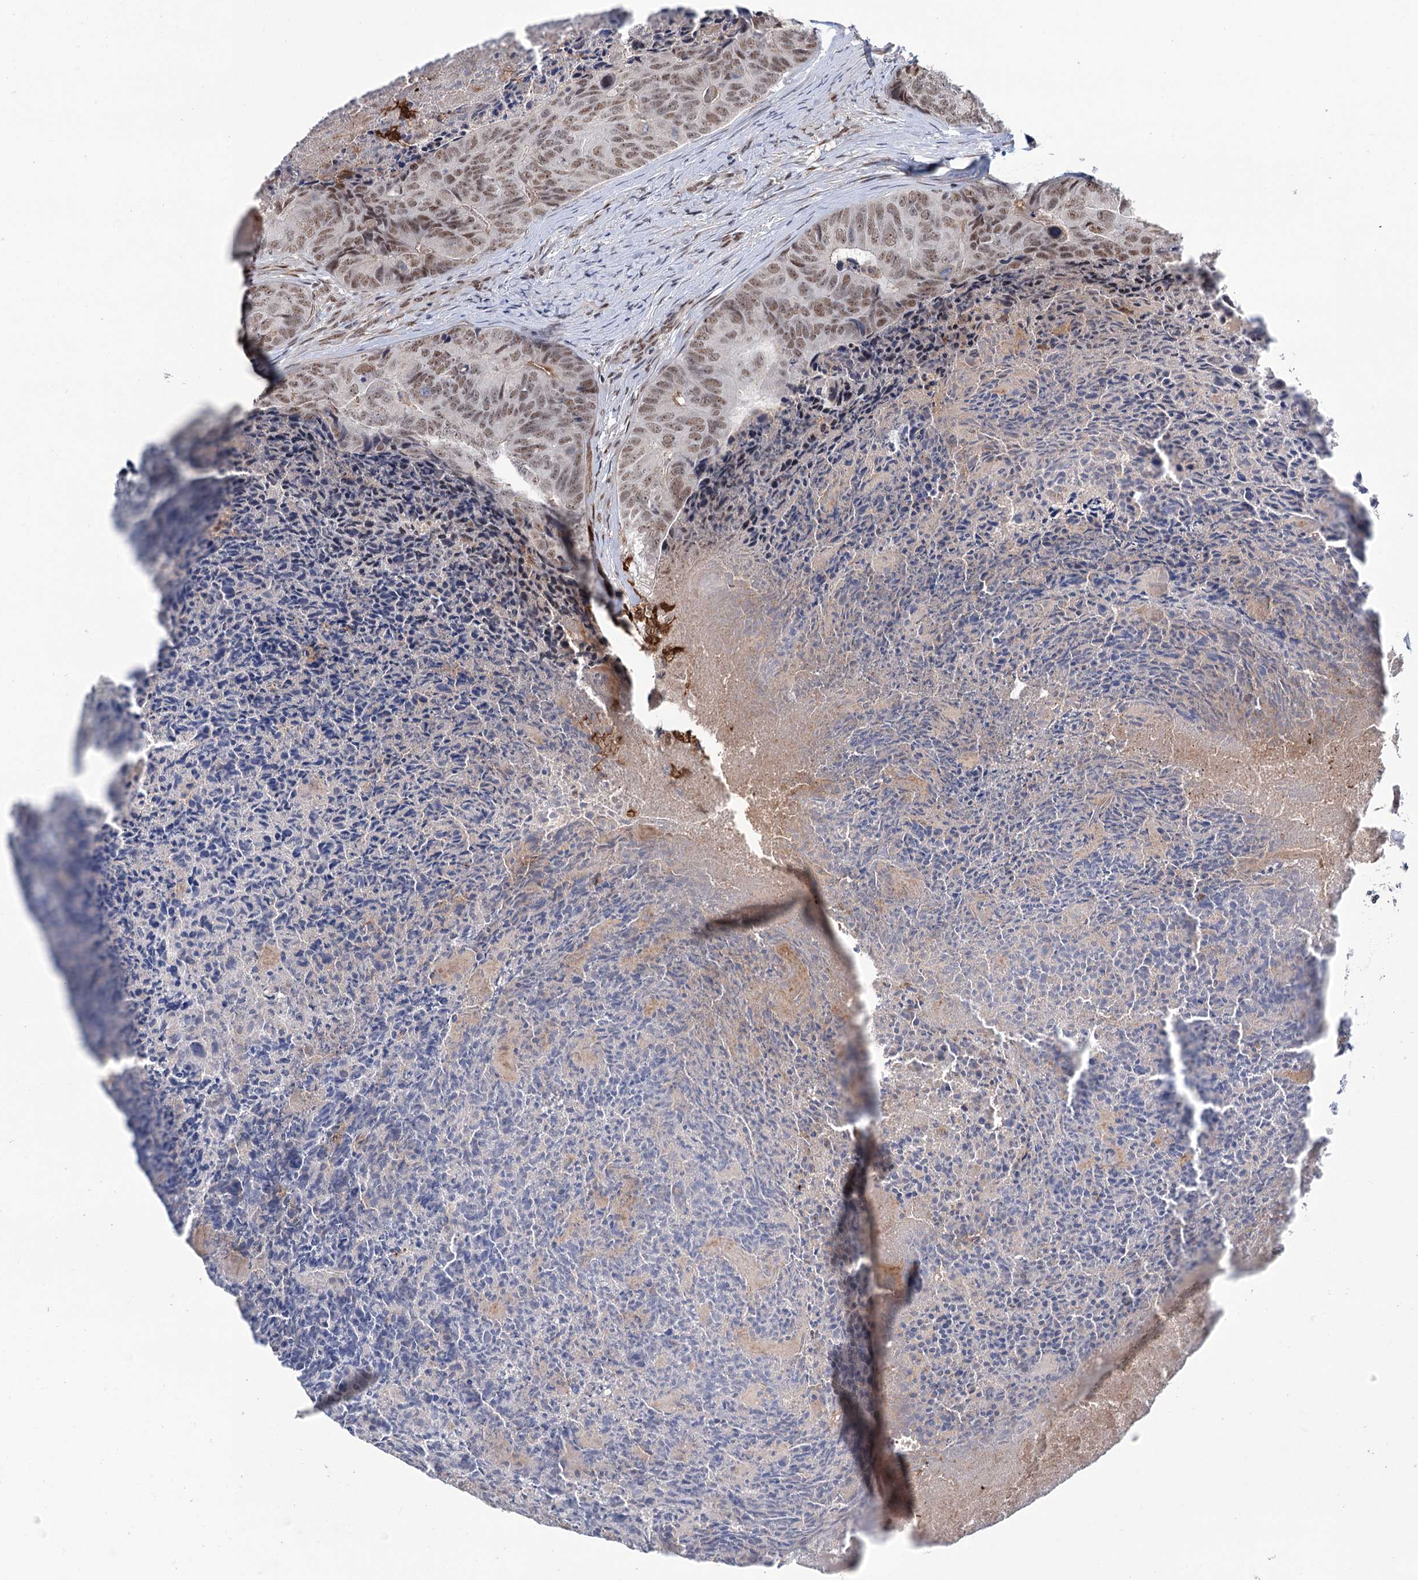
{"staining": {"intensity": "moderate", "quantity": ">75%", "location": "nuclear"}, "tissue": "colorectal cancer", "cell_type": "Tumor cells", "image_type": "cancer", "snomed": [{"axis": "morphology", "description": "Adenocarcinoma, NOS"}, {"axis": "topography", "description": "Colon"}], "caption": "Human colorectal adenocarcinoma stained with a protein marker demonstrates moderate staining in tumor cells.", "gene": "FAM53A", "patient": {"sex": "female", "age": 67}}